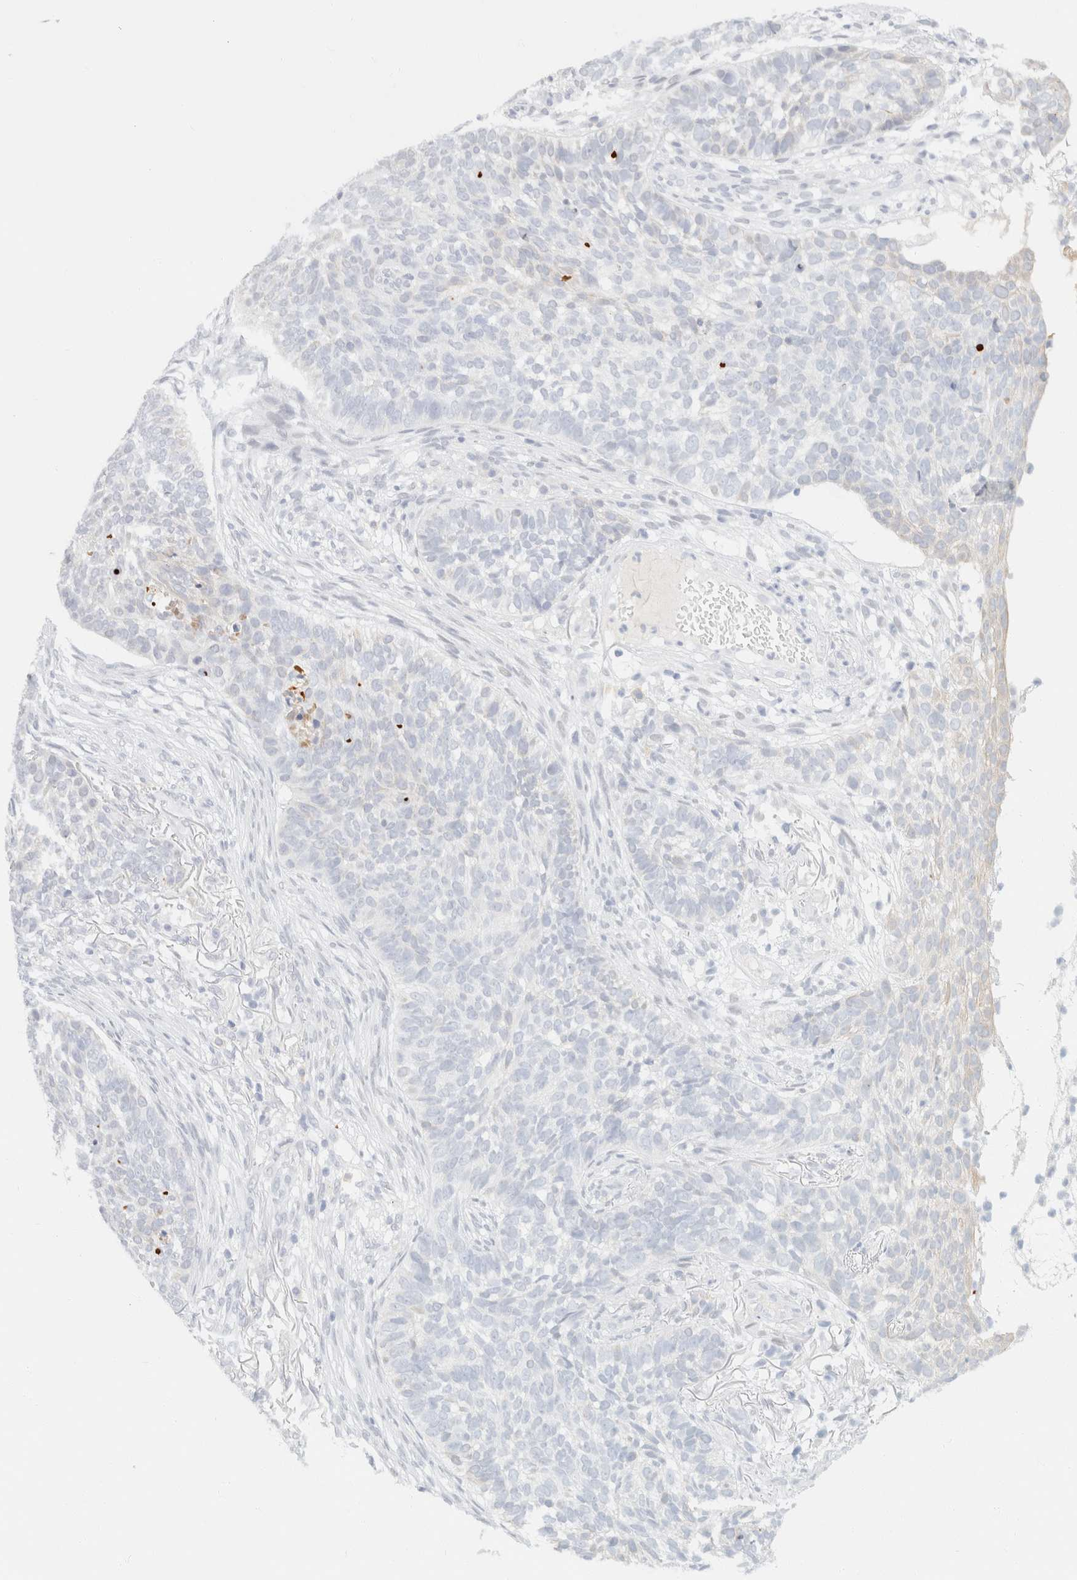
{"staining": {"intensity": "negative", "quantity": "none", "location": "none"}, "tissue": "skin cancer", "cell_type": "Tumor cells", "image_type": "cancer", "snomed": [{"axis": "morphology", "description": "Basal cell carcinoma"}, {"axis": "topography", "description": "Skin"}], "caption": "Immunohistochemistry (IHC) image of basal cell carcinoma (skin) stained for a protein (brown), which exhibits no expression in tumor cells.", "gene": "KRT20", "patient": {"sex": "male", "age": 85}}